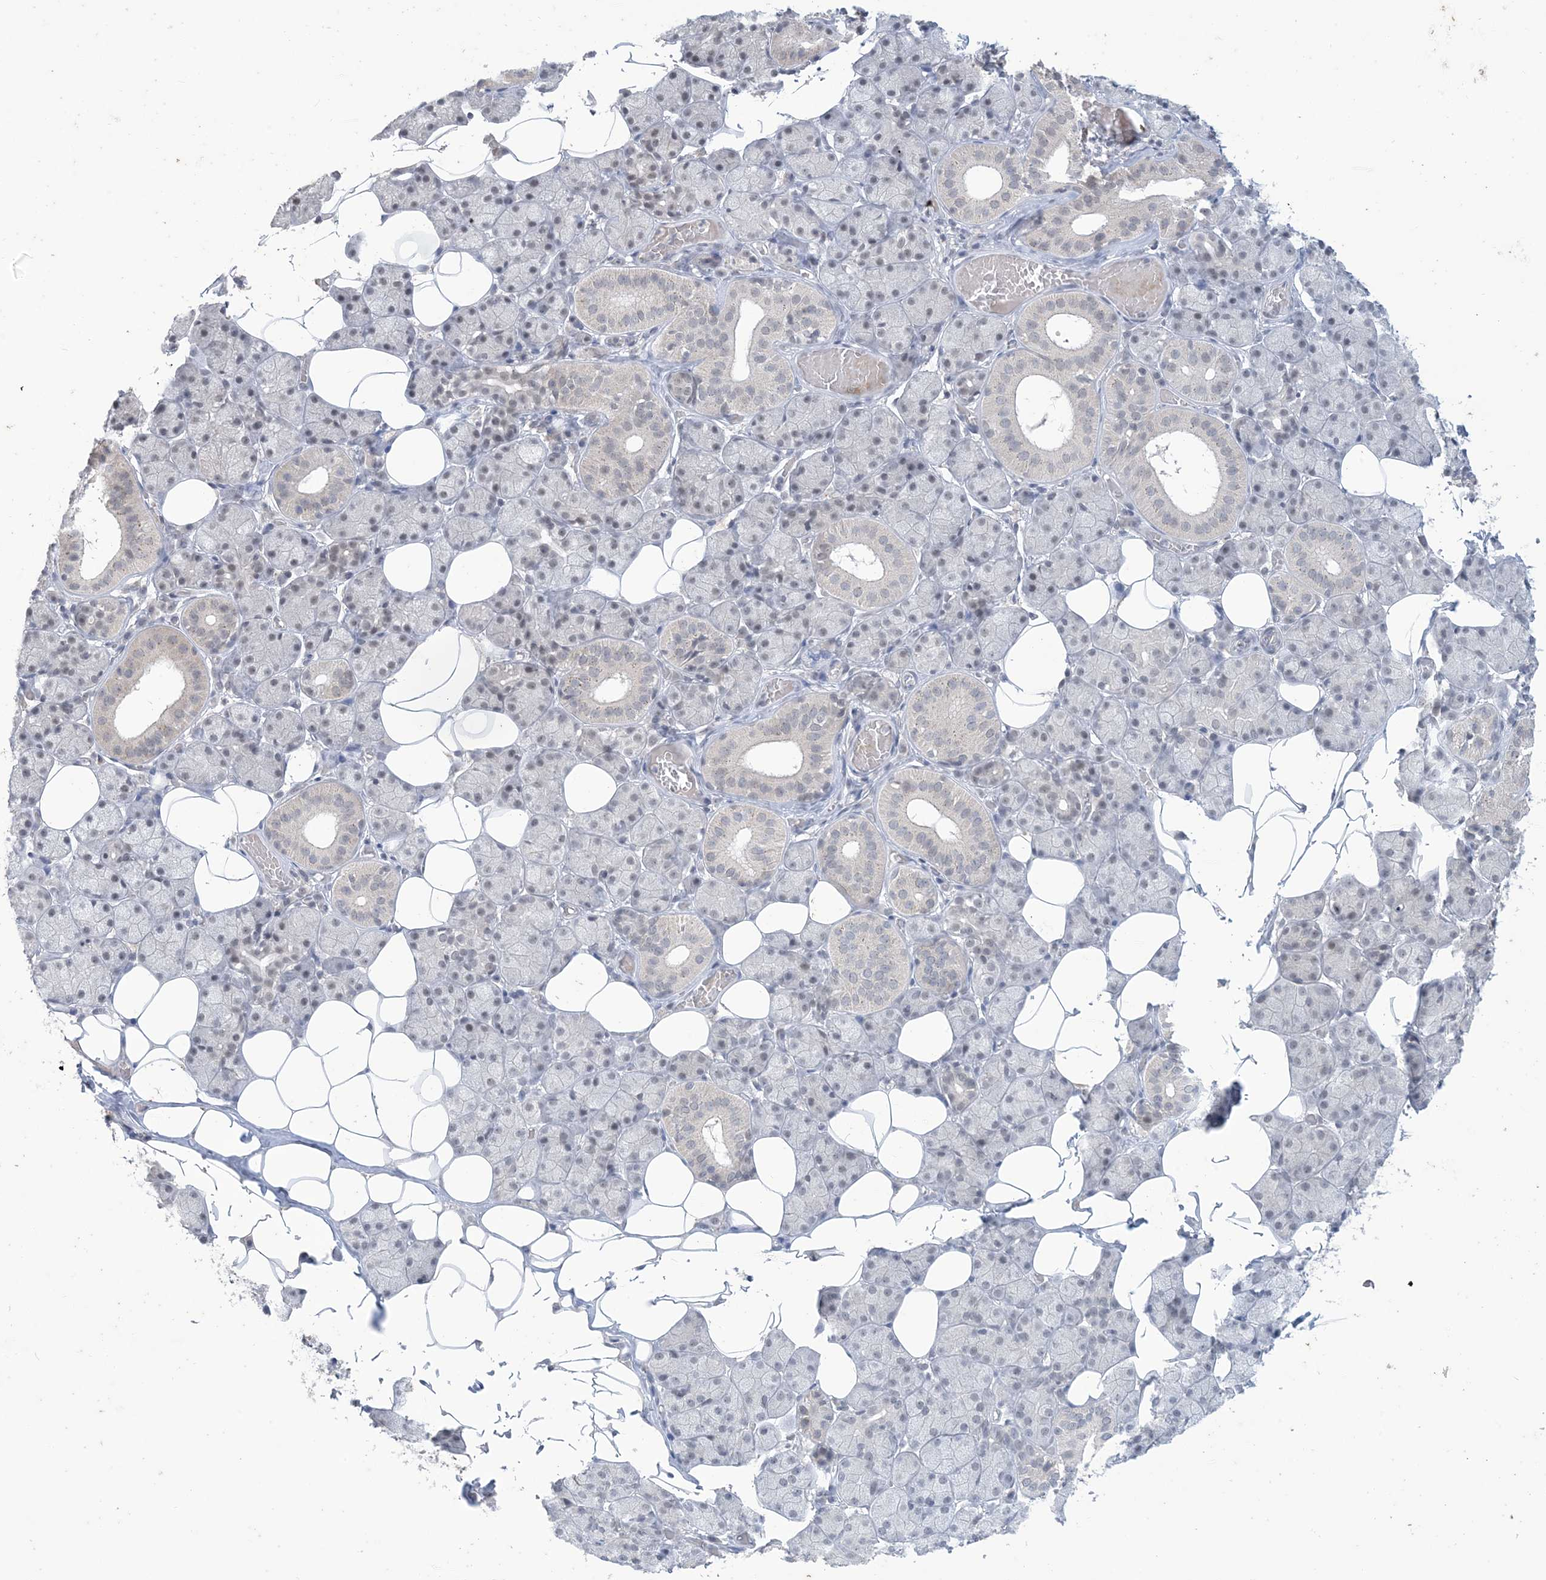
{"staining": {"intensity": "weak", "quantity": "<25%", "location": "nuclear"}, "tissue": "salivary gland", "cell_type": "Glandular cells", "image_type": "normal", "snomed": [{"axis": "morphology", "description": "Normal tissue, NOS"}, {"axis": "topography", "description": "Salivary gland"}], "caption": "DAB (3,3'-diaminobenzidine) immunohistochemical staining of normal human salivary gland demonstrates no significant expression in glandular cells.", "gene": "ZNF674", "patient": {"sex": "female", "age": 33}}